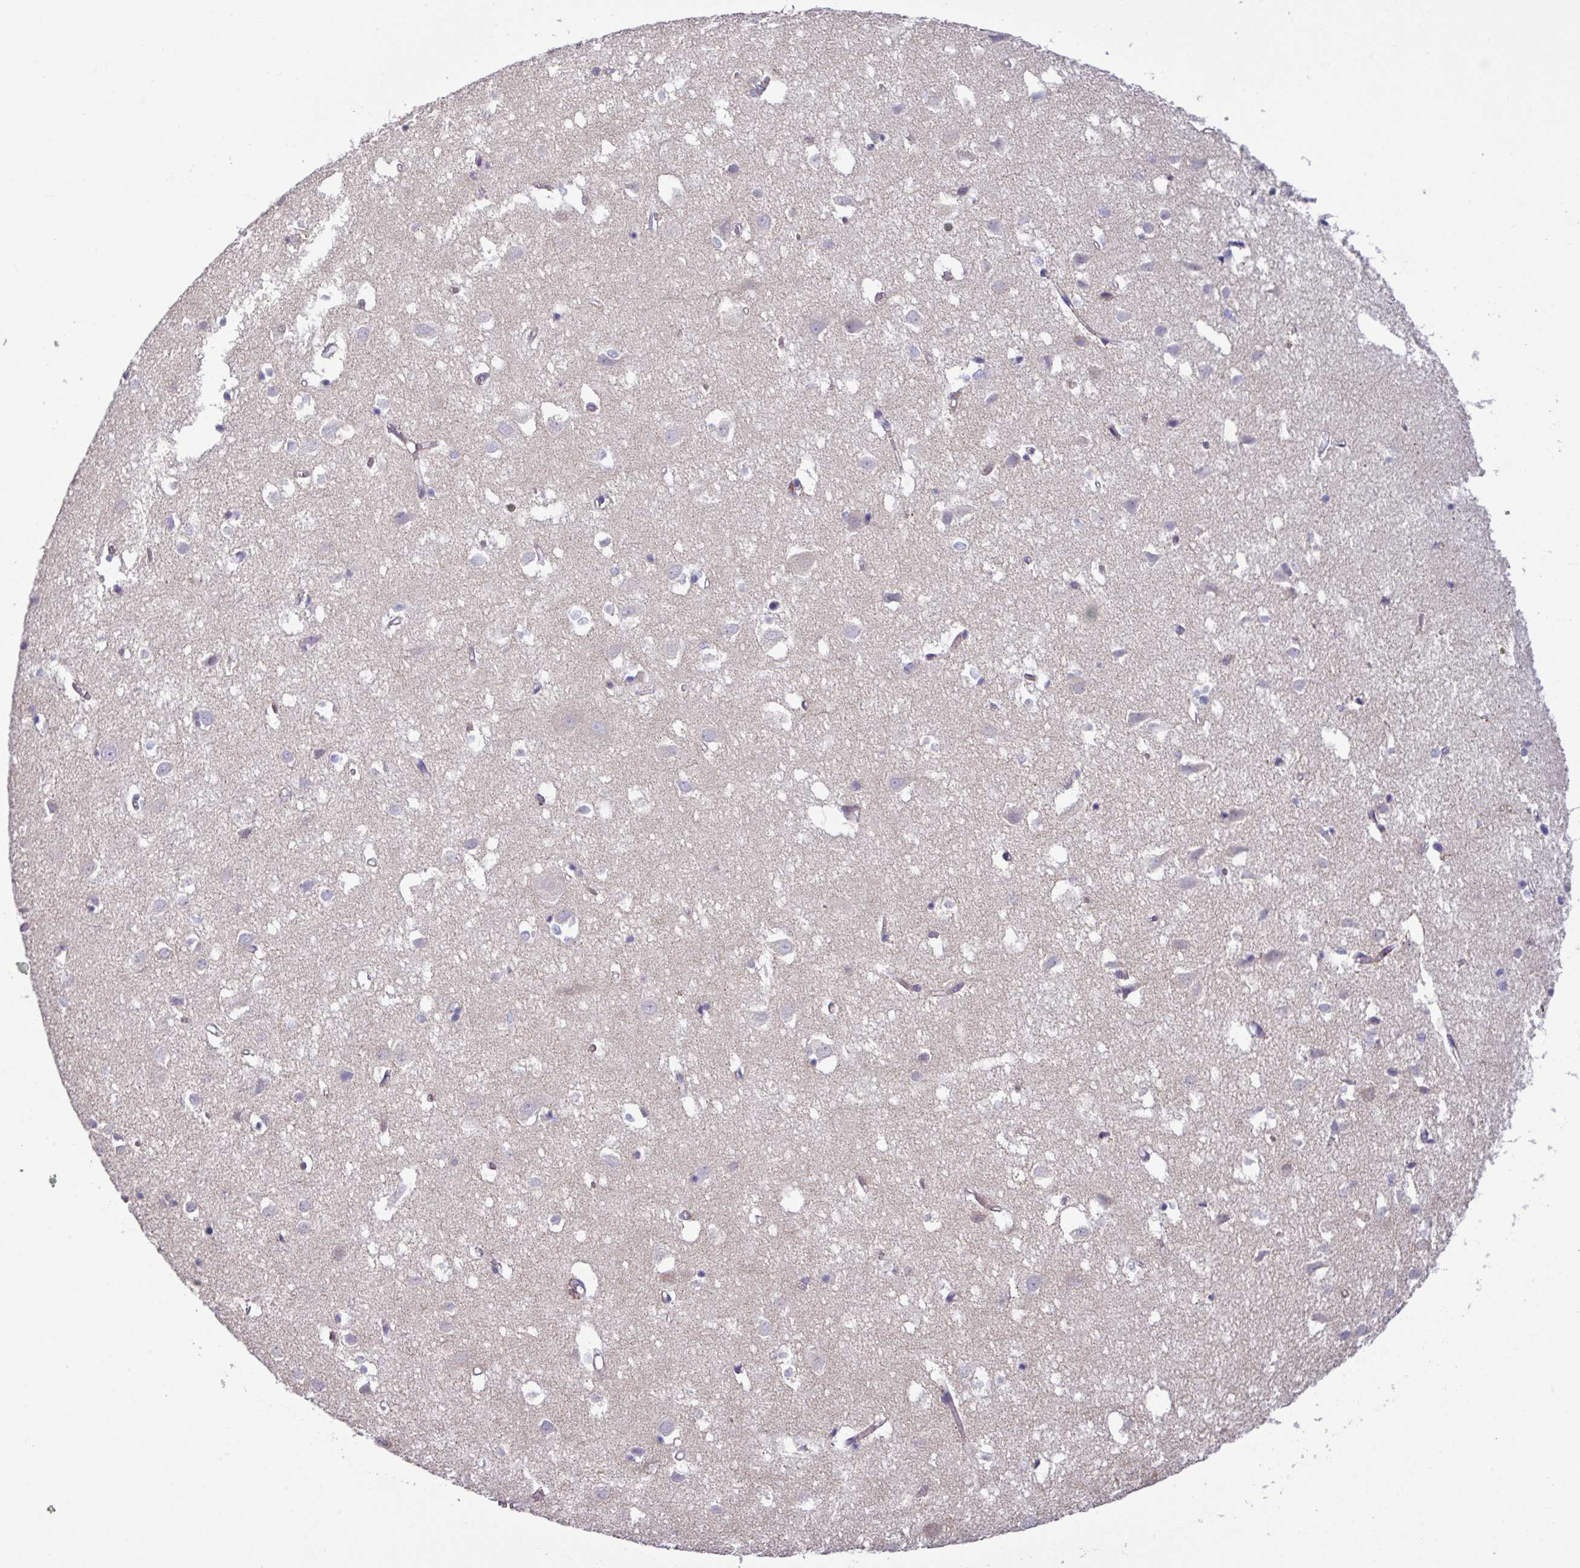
{"staining": {"intensity": "negative", "quantity": "none", "location": "none"}, "tissue": "cerebral cortex", "cell_type": "Endothelial cells", "image_type": "normal", "snomed": [{"axis": "morphology", "description": "Normal tissue, NOS"}, {"axis": "topography", "description": "Cerebral cortex"}], "caption": "An image of human cerebral cortex is negative for staining in endothelial cells. The staining is performed using DAB brown chromogen with nuclei counter-stained in using hematoxylin.", "gene": "RGS16", "patient": {"sex": "male", "age": 70}}